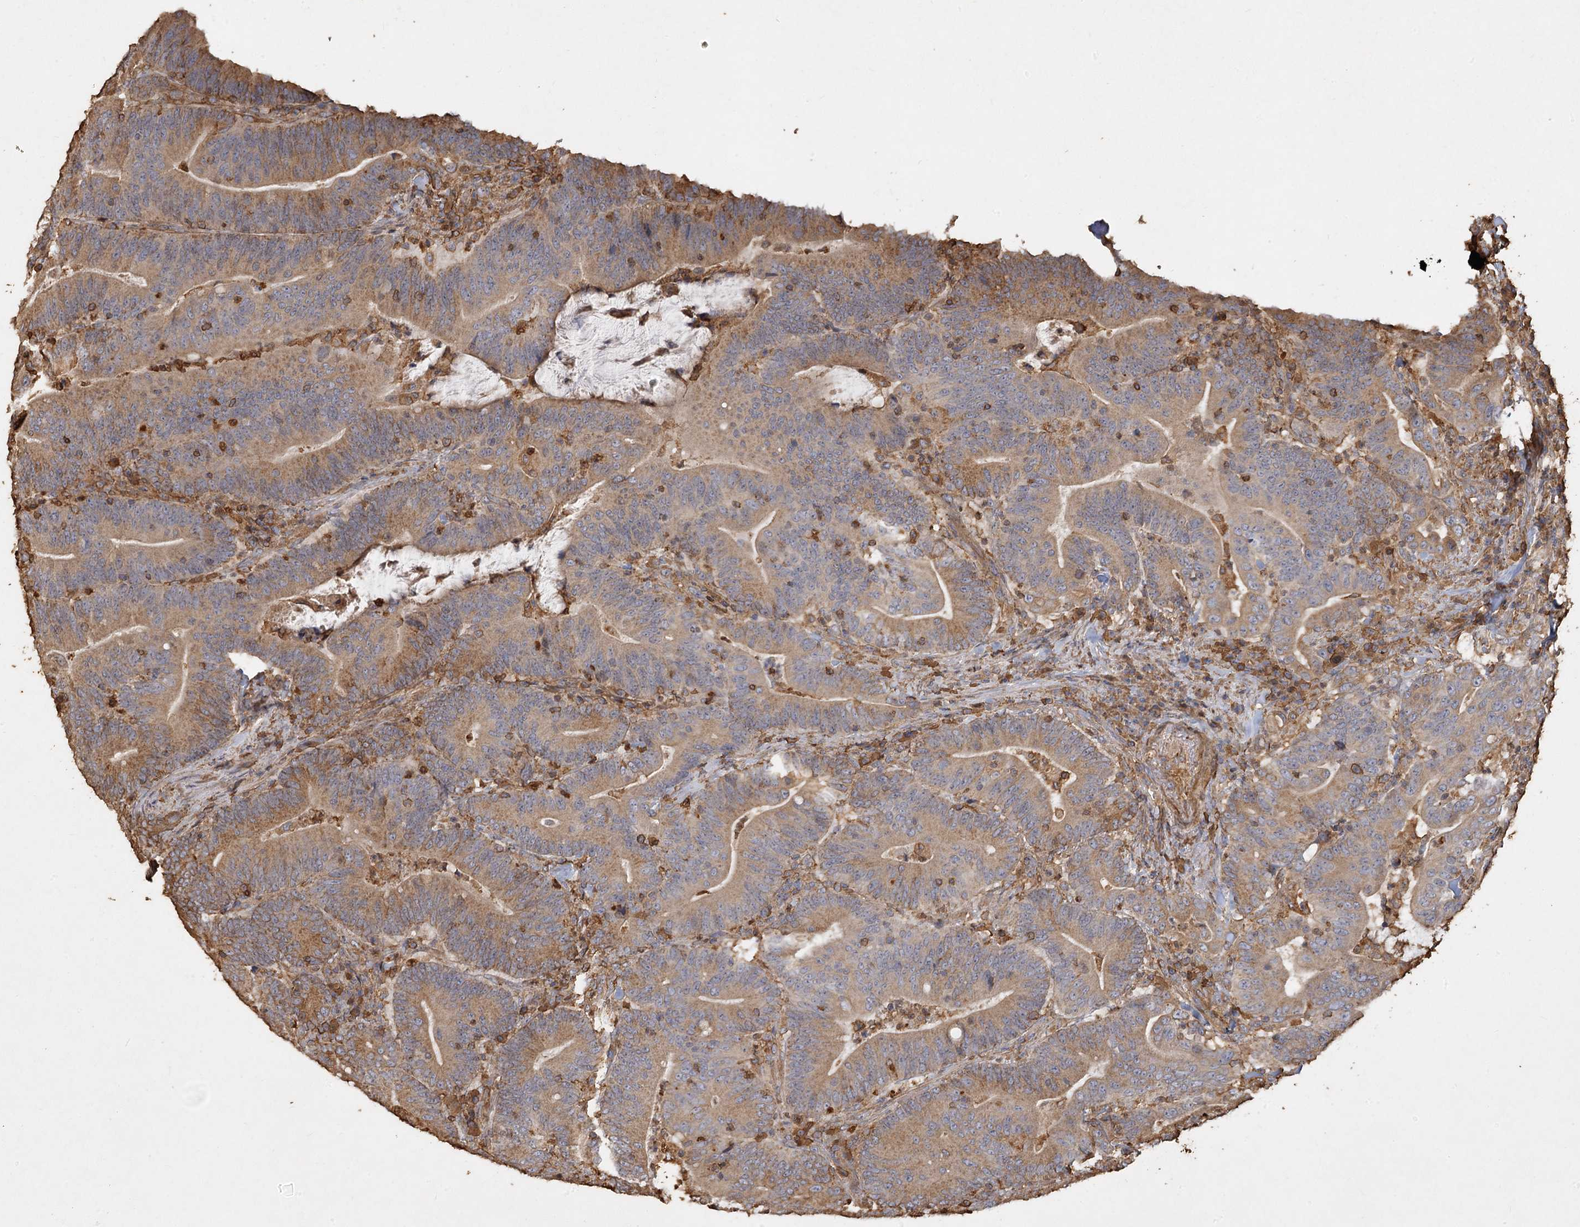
{"staining": {"intensity": "moderate", "quantity": ">75%", "location": "cytoplasmic/membranous"}, "tissue": "colorectal cancer", "cell_type": "Tumor cells", "image_type": "cancer", "snomed": [{"axis": "morphology", "description": "Adenocarcinoma, NOS"}, {"axis": "topography", "description": "Colon"}], "caption": "An immunohistochemistry histopathology image of tumor tissue is shown. Protein staining in brown labels moderate cytoplasmic/membranous positivity in colorectal cancer within tumor cells.", "gene": "PIK3C2A", "patient": {"sex": "female", "age": 66}}